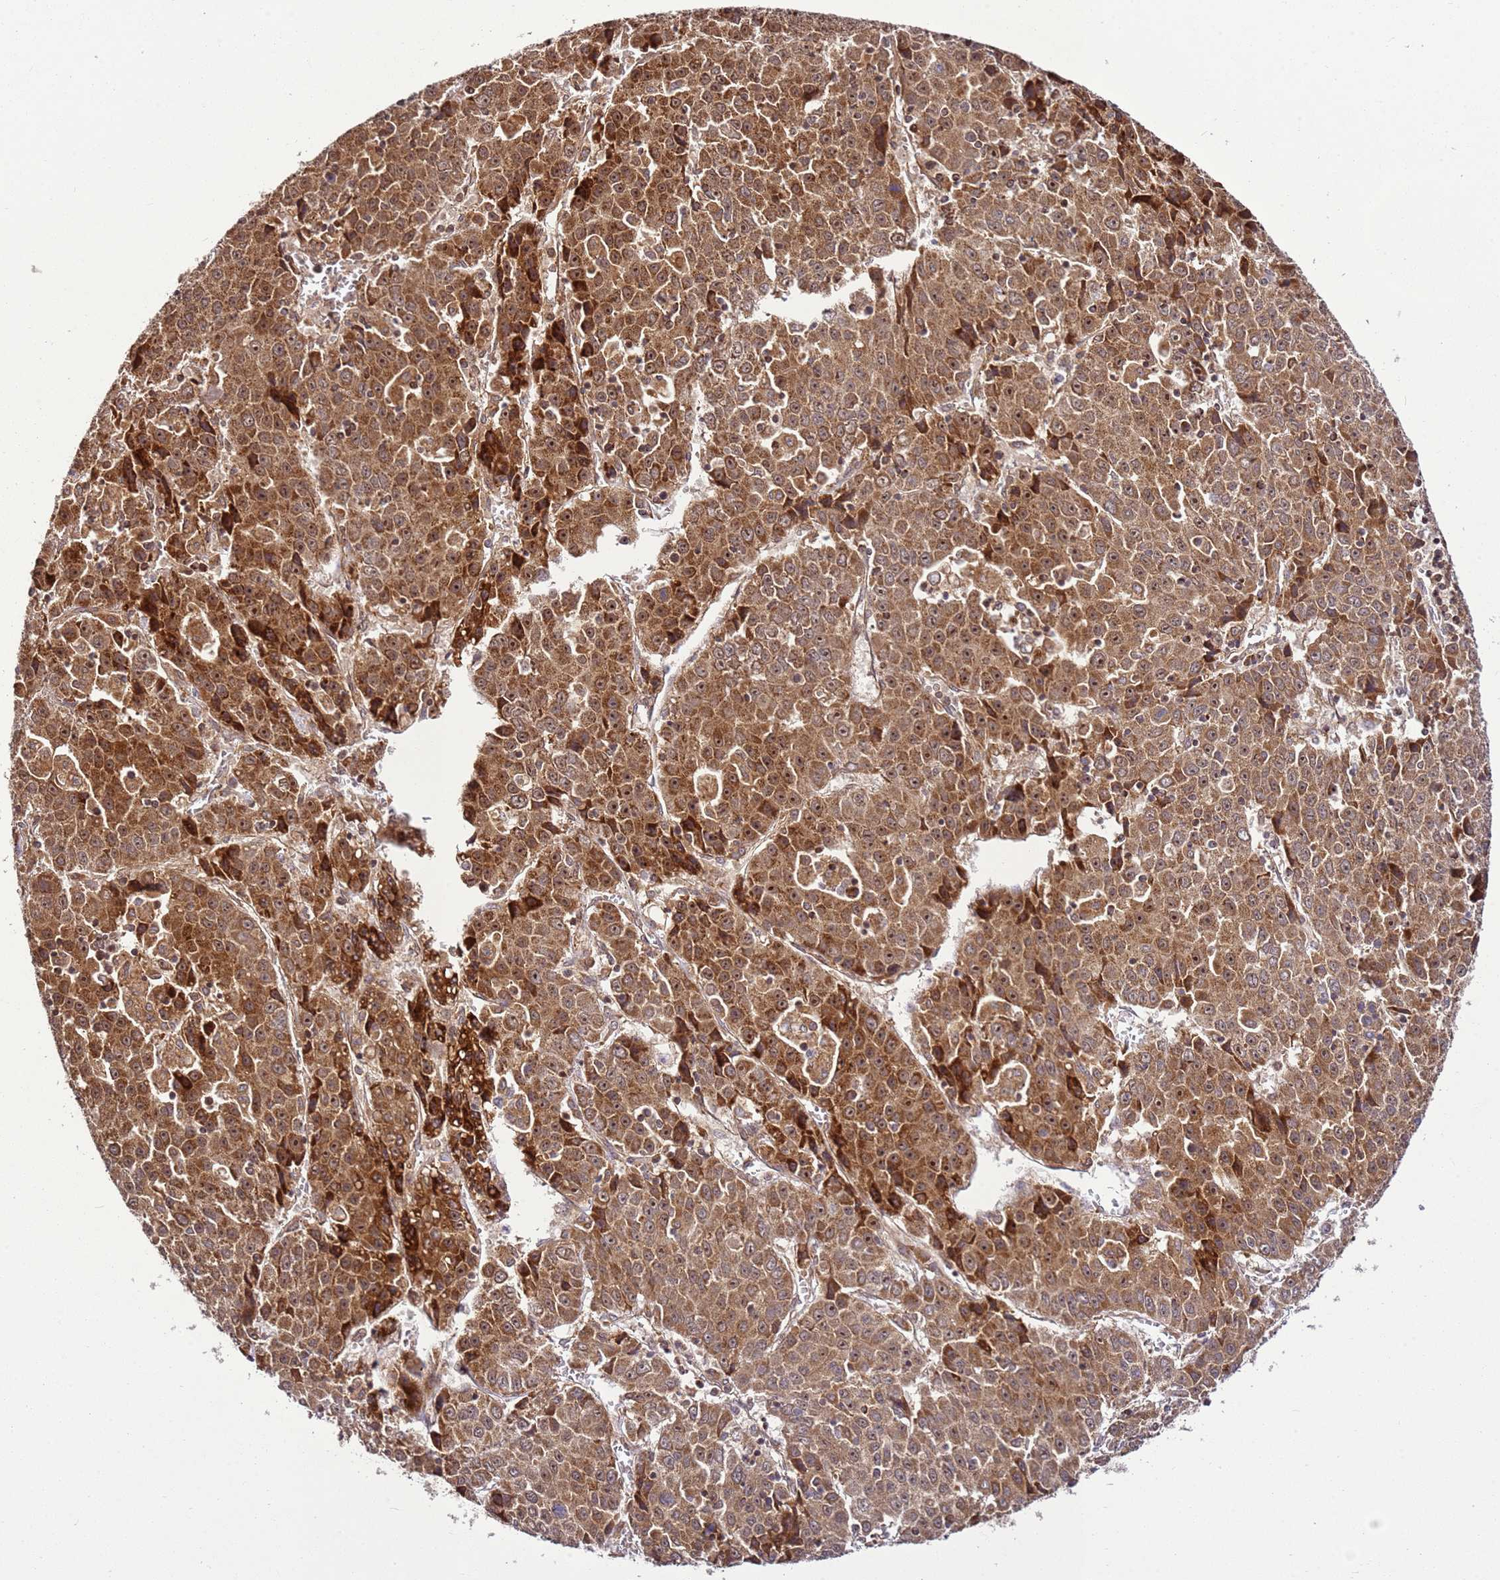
{"staining": {"intensity": "strong", "quantity": ">75%", "location": "cytoplasmic/membranous,nuclear"}, "tissue": "liver cancer", "cell_type": "Tumor cells", "image_type": "cancer", "snomed": [{"axis": "morphology", "description": "Carcinoma, Hepatocellular, NOS"}, {"axis": "topography", "description": "Liver"}], "caption": "Liver cancer (hepatocellular carcinoma) was stained to show a protein in brown. There is high levels of strong cytoplasmic/membranous and nuclear staining in approximately >75% of tumor cells. (Stains: DAB in brown, nuclei in blue, Microscopy: brightfield microscopy at high magnification).", "gene": "RASA3", "patient": {"sex": "female", "age": 53}}